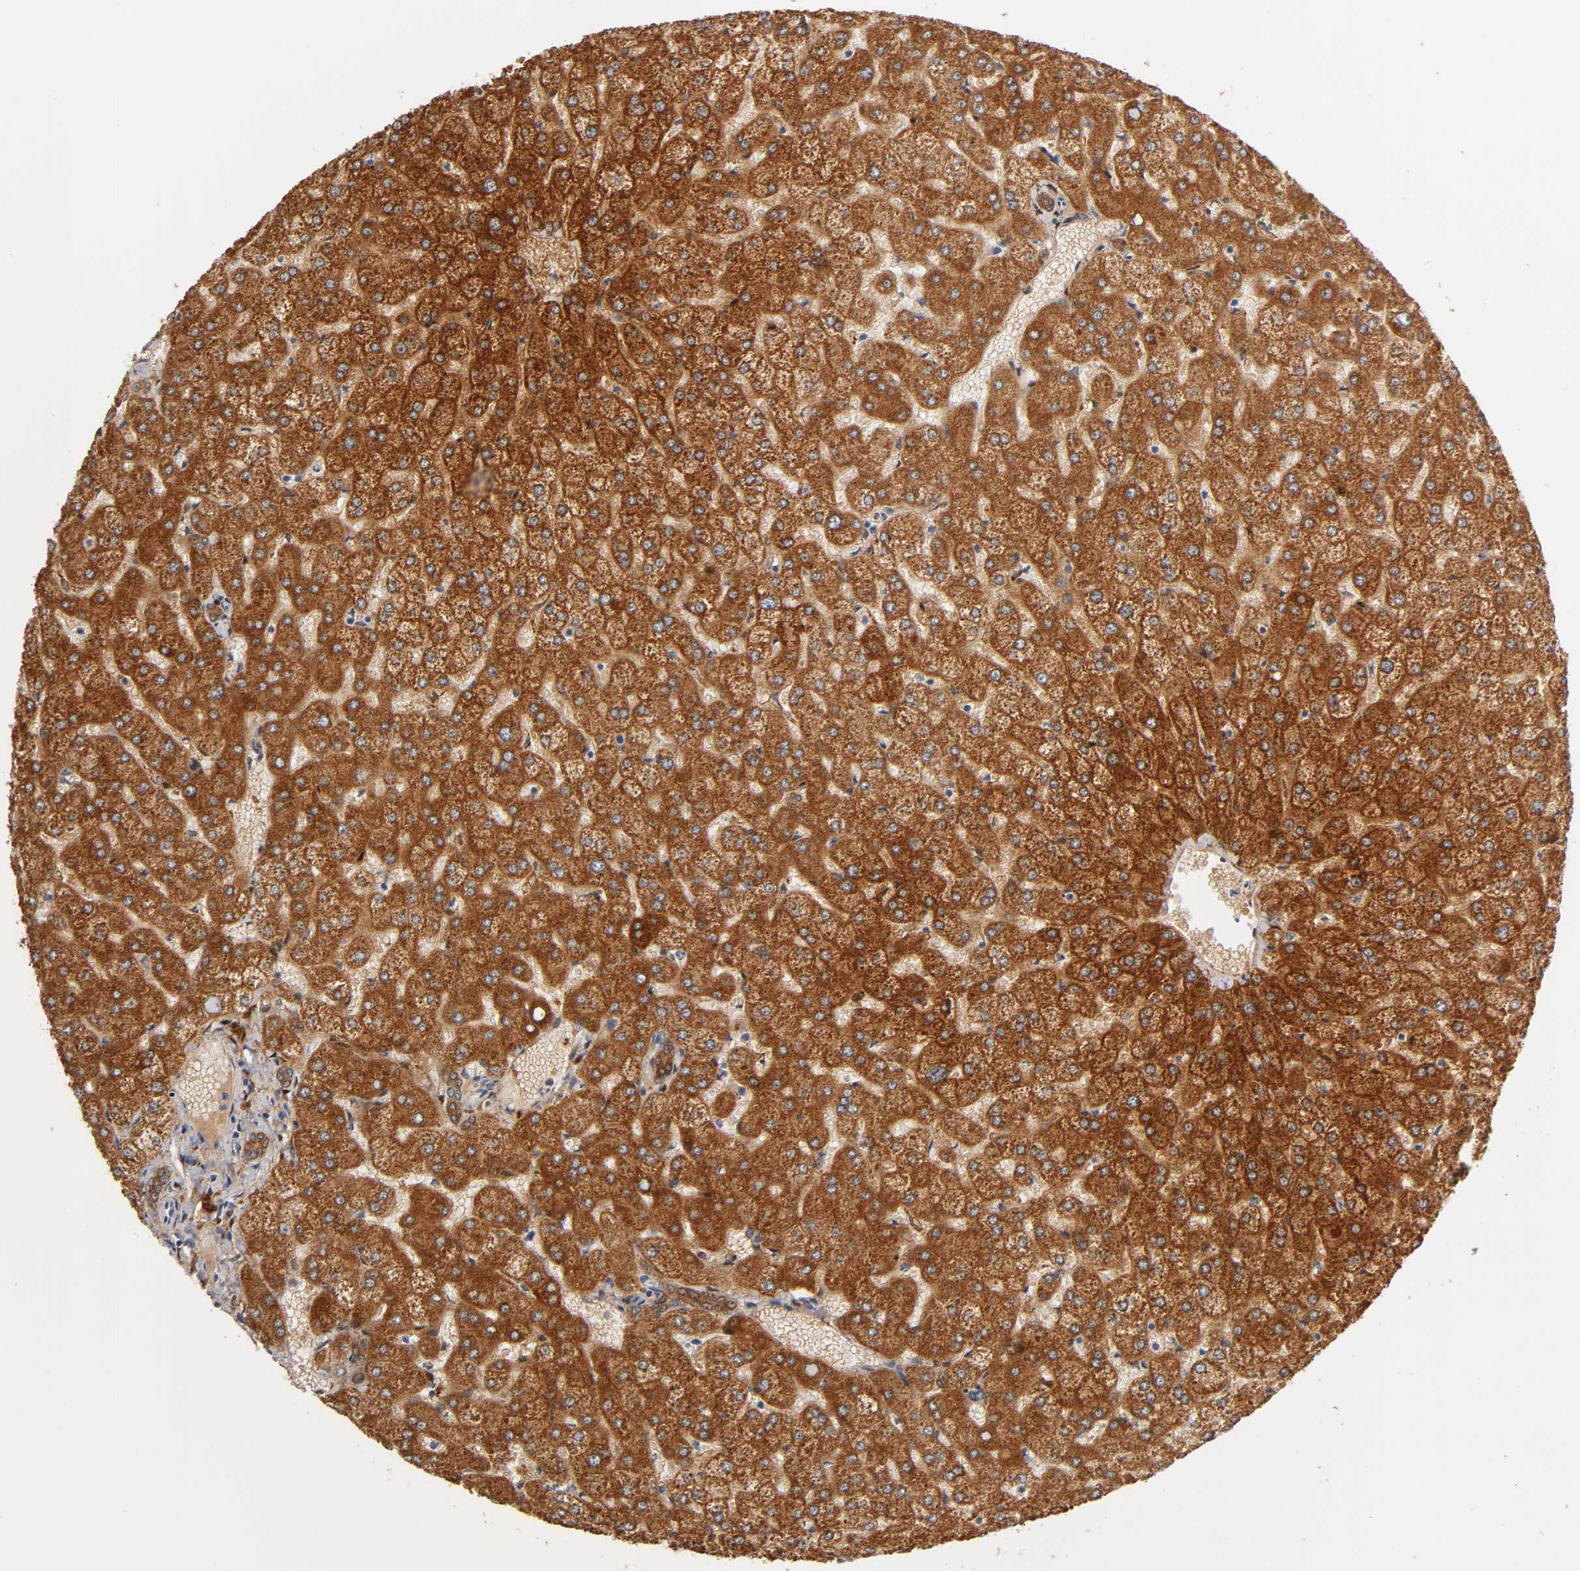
{"staining": {"intensity": "strong", "quantity": ">75%", "location": "cytoplasmic/membranous"}, "tissue": "liver", "cell_type": "Cholangiocytes", "image_type": "normal", "snomed": [{"axis": "morphology", "description": "Normal tissue, NOS"}, {"axis": "topography", "description": "Liver"}], "caption": "DAB (3,3'-diaminobenzidine) immunohistochemical staining of normal human liver displays strong cytoplasmic/membranous protein positivity in approximately >75% of cholangiocytes. (DAB IHC with brightfield microscopy, high magnification).", "gene": "ISG15", "patient": {"sex": "female", "age": 32}}